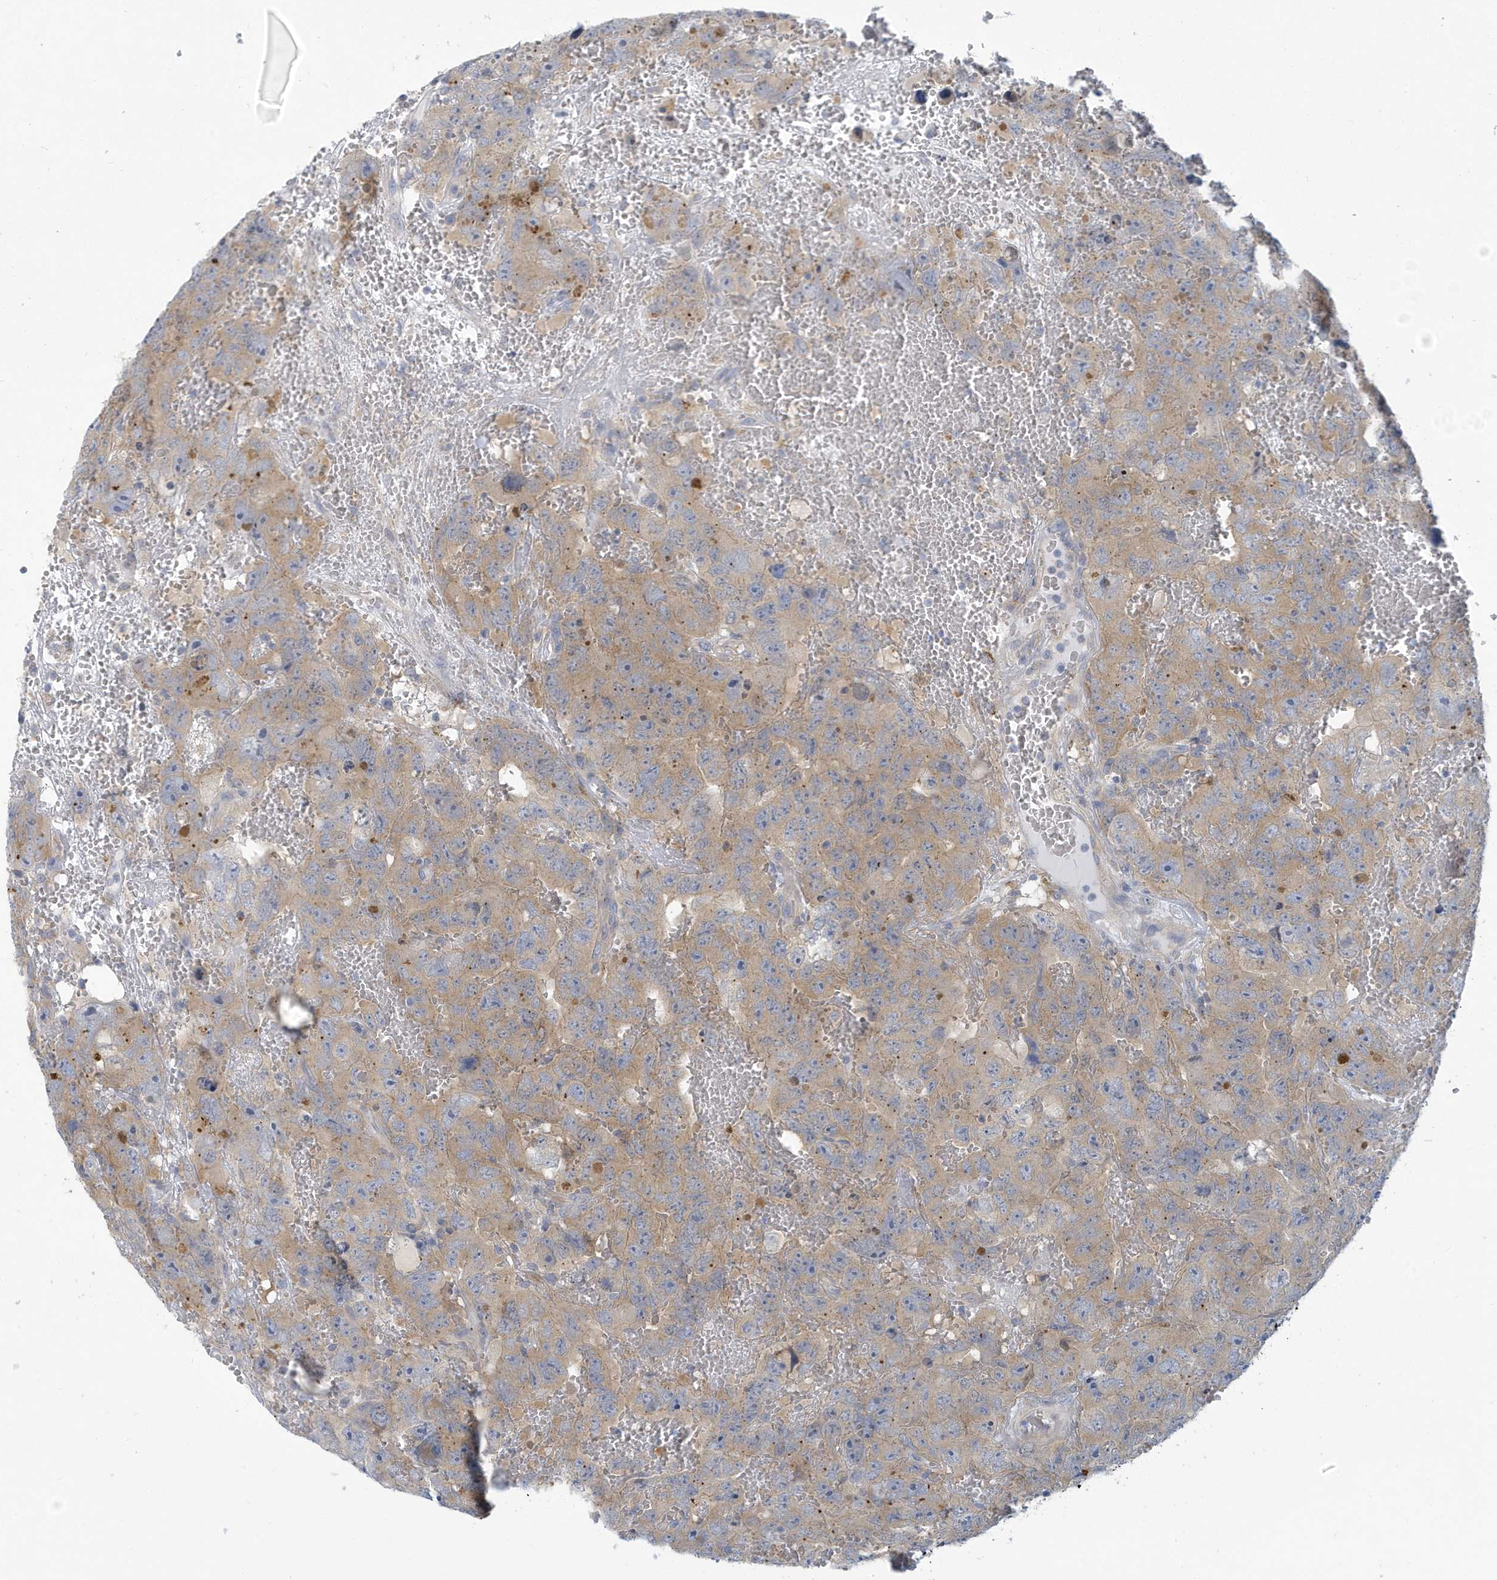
{"staining": {"intensity": "weak", "quantity": ">75%", "location": "cytoplasmic/membranous"}, "tissue": "testis cancer", "cell_type": "Tumor cells", "image_type": "cancer", "snomed": [{"axis": "morphology", "description": "Carcinoma, Embryonal, NOS"}, {"axis": "topography", "description": "Testis"}], "caption": "Human testis cancer stained with a brown dye shows weak cytoplasmic/membranous positive positivity in approximately >75% of tumor cells.", "gene": "VTA1", "patient": {"sex": "male", "age": 45}}